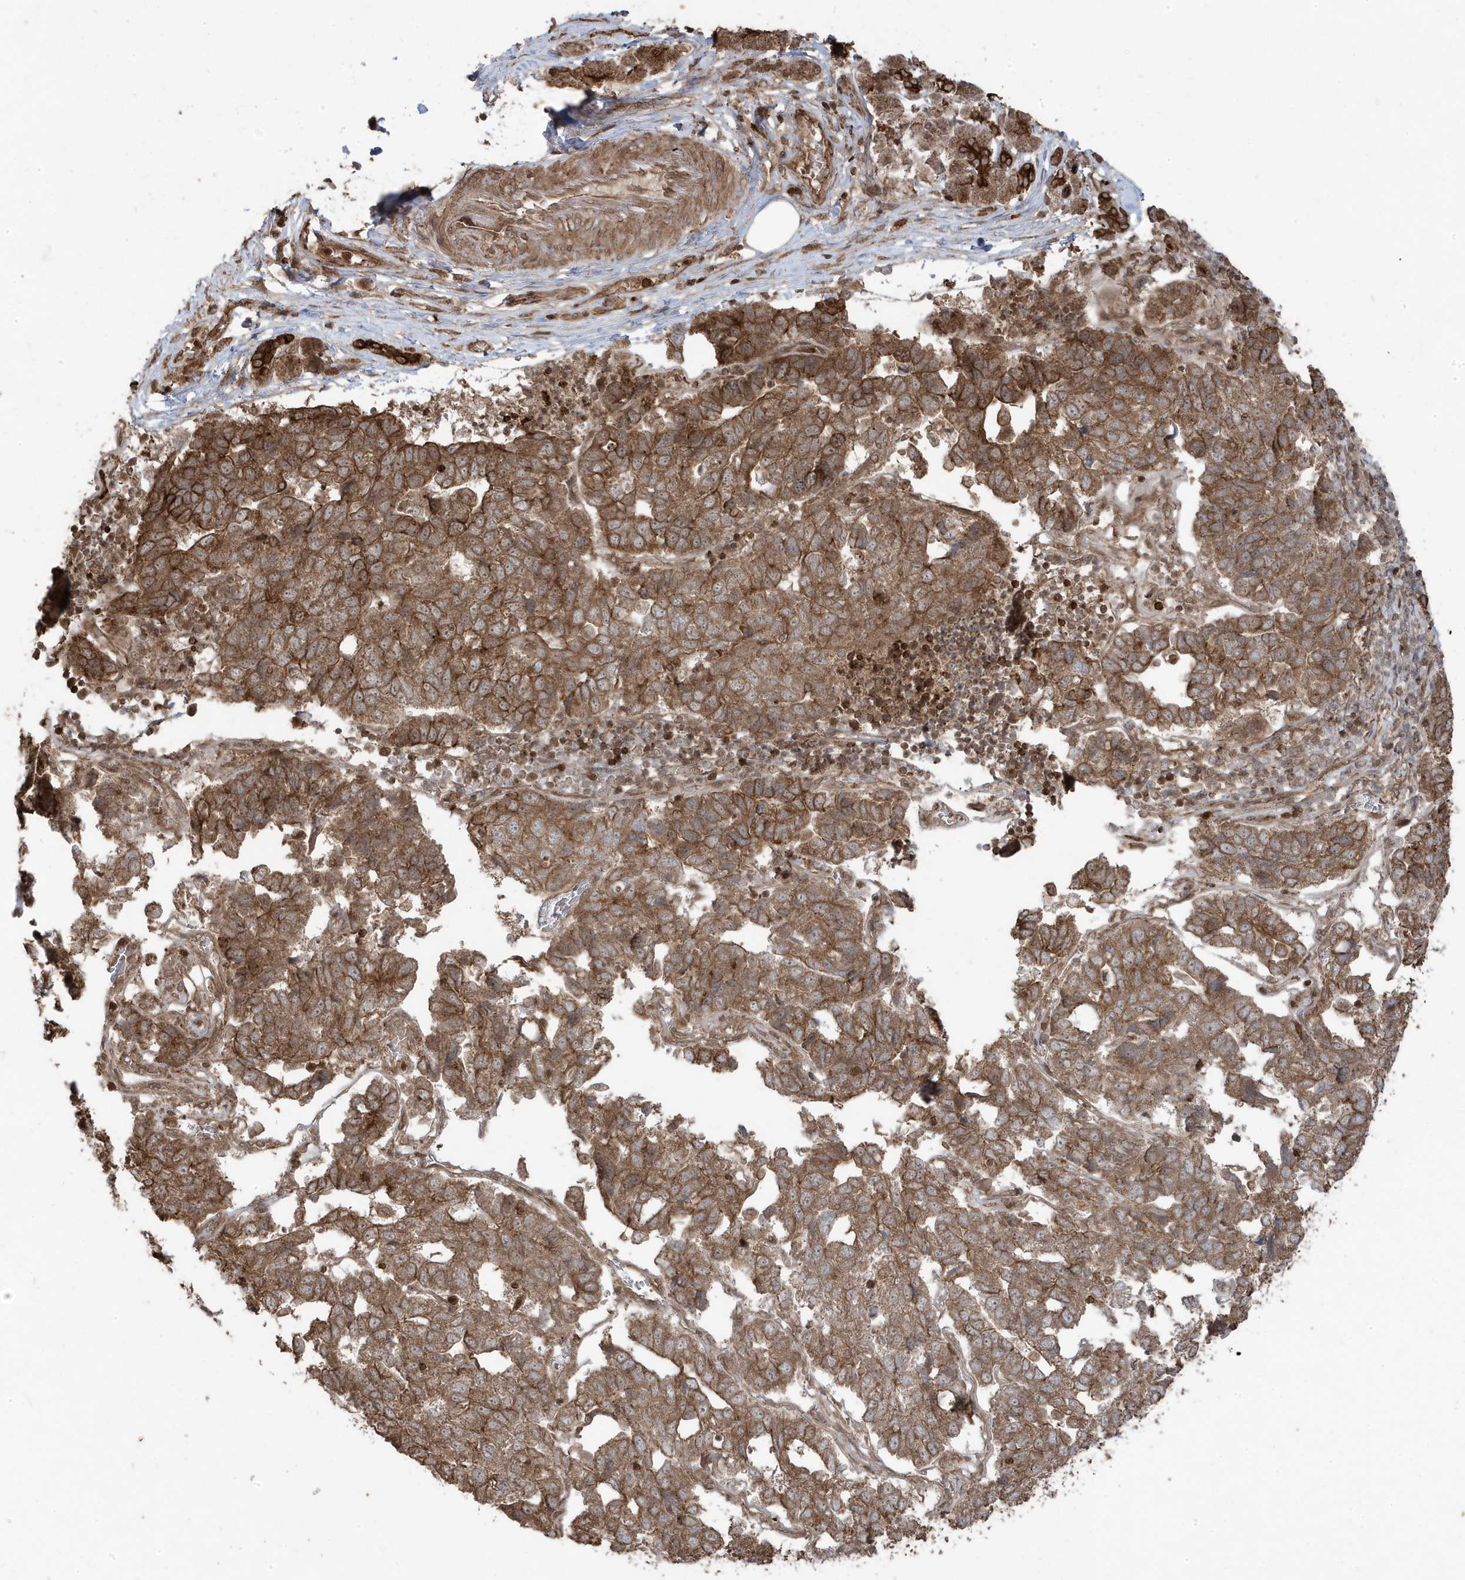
{"staining": {"intensity": "strong", "quantity": ">75%", "location": "cytoplasmic/membranous"}, "tissue": "pancreatic cancer", "cell_type": "Tumor cells", "image_type": "cancer", "snomed": [{"axis": "morphology", "description": "Adenocarcinoma, NOS"}, {"axis": "topography", "description": "Pancreas"}], "caption": "An immunohistochemistry image of tumor tissue is shown. Protein staining in brown labels strong cytoplasmic/membranous positivity in pancreatic cancer (adenocarcinoma) within tumor cells.", "gene": "ASAP1", "patient": {"sex": "female", "age": 61}}